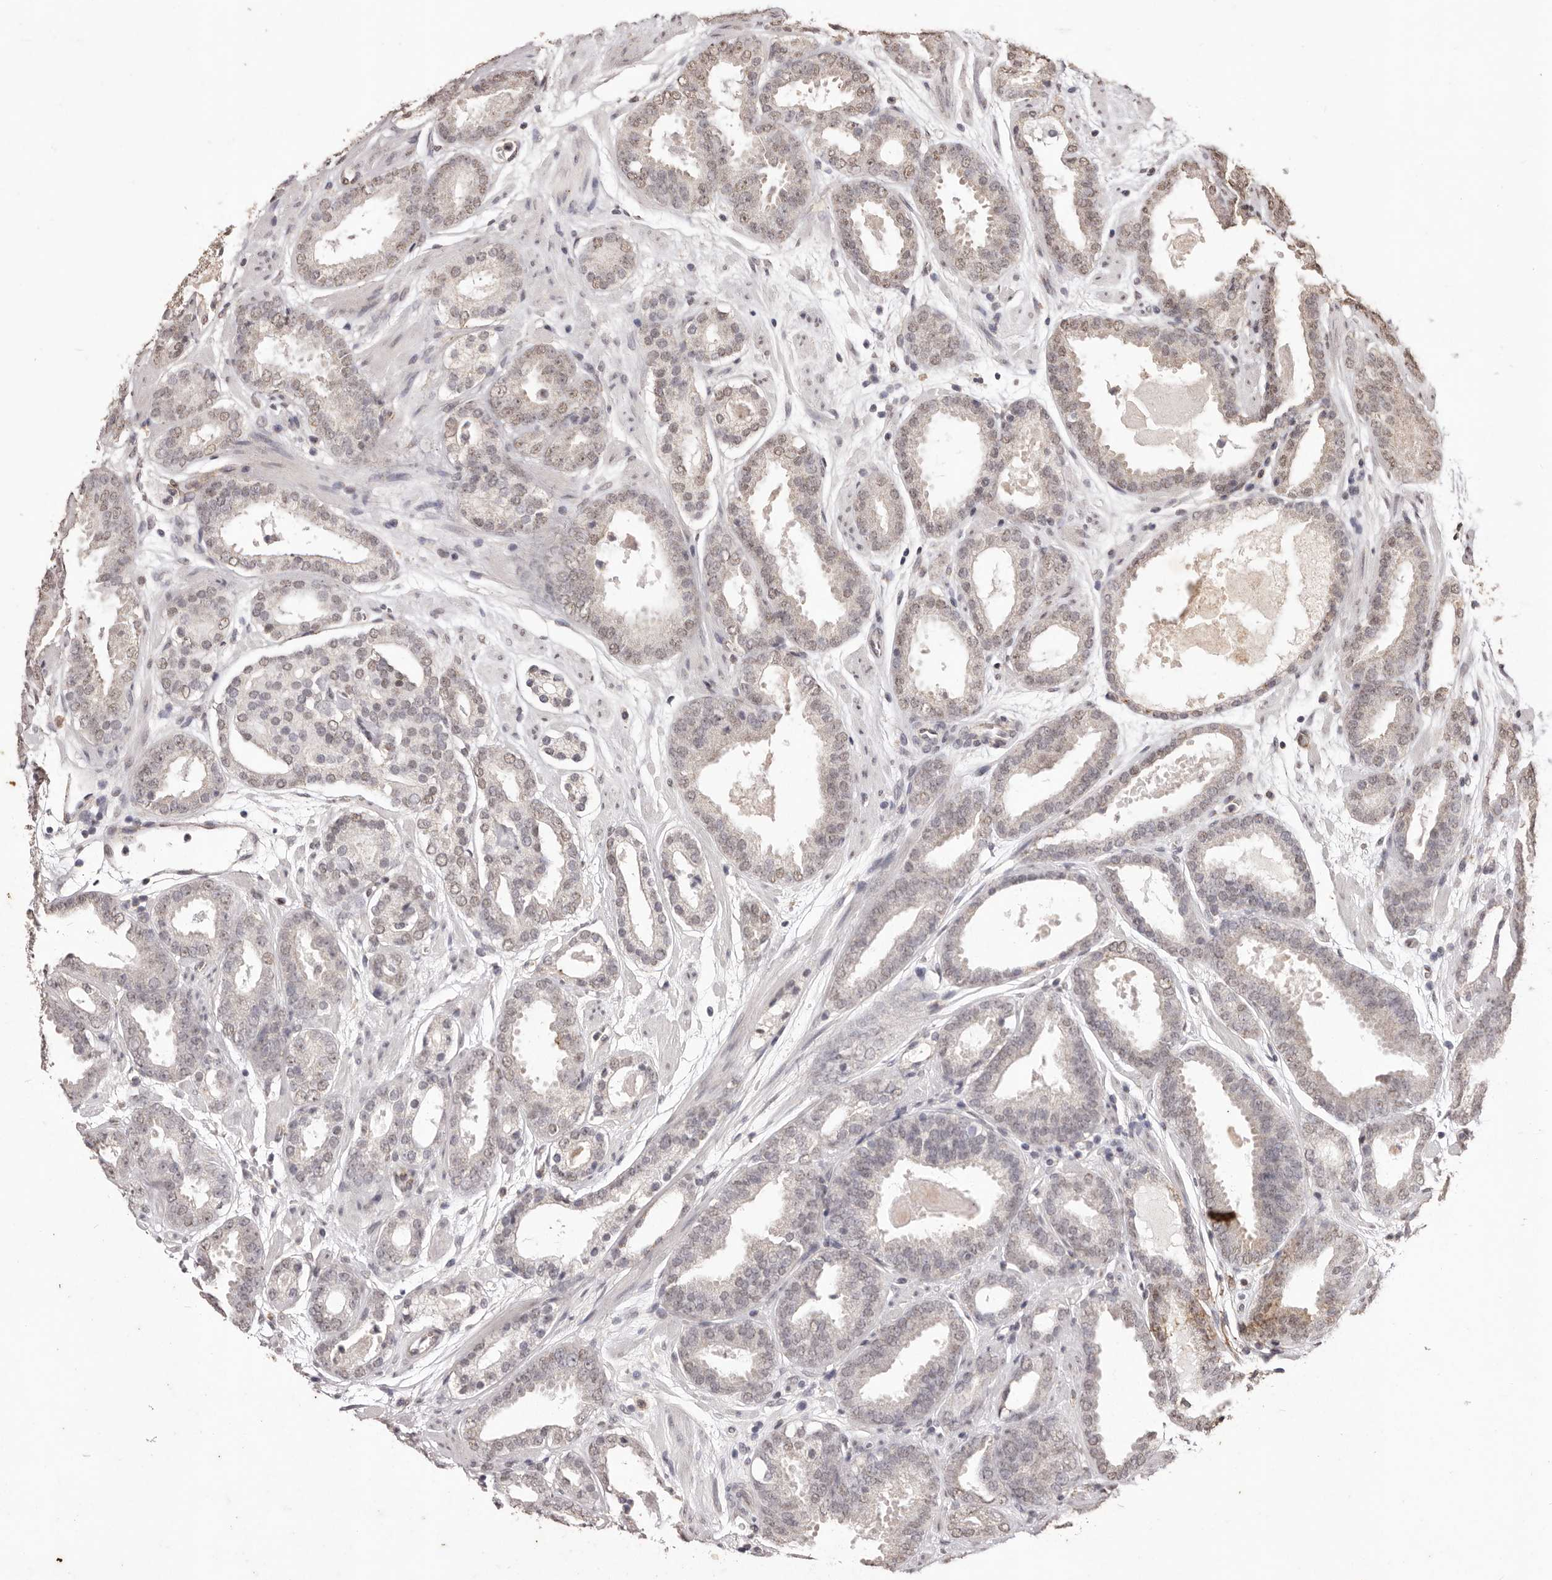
{"staining": {"intensity": "moderate", "quantity": "25%-75%", "location": "cytoplasmic/membranous,nuclear"}, "tissue": "prostate cancer", "cell_type": "Tumor cells", "image_type": "cancer", "snomed": [{"axis": "morphology", "description": "Adenocarcinoma, Low grade"}, {"axis": "topography", "description": "Prostate"}], "caption": "IHC histopathology image of human prostate cancer stained for a protein (brown), which shows medium levels of moderate cytoplasmic/membranous and nuclear positivity in approximately 25%-75% of tumor cells.", "gene": "RPS6KA5", "patient": {"sex": "male", "age": 69}}